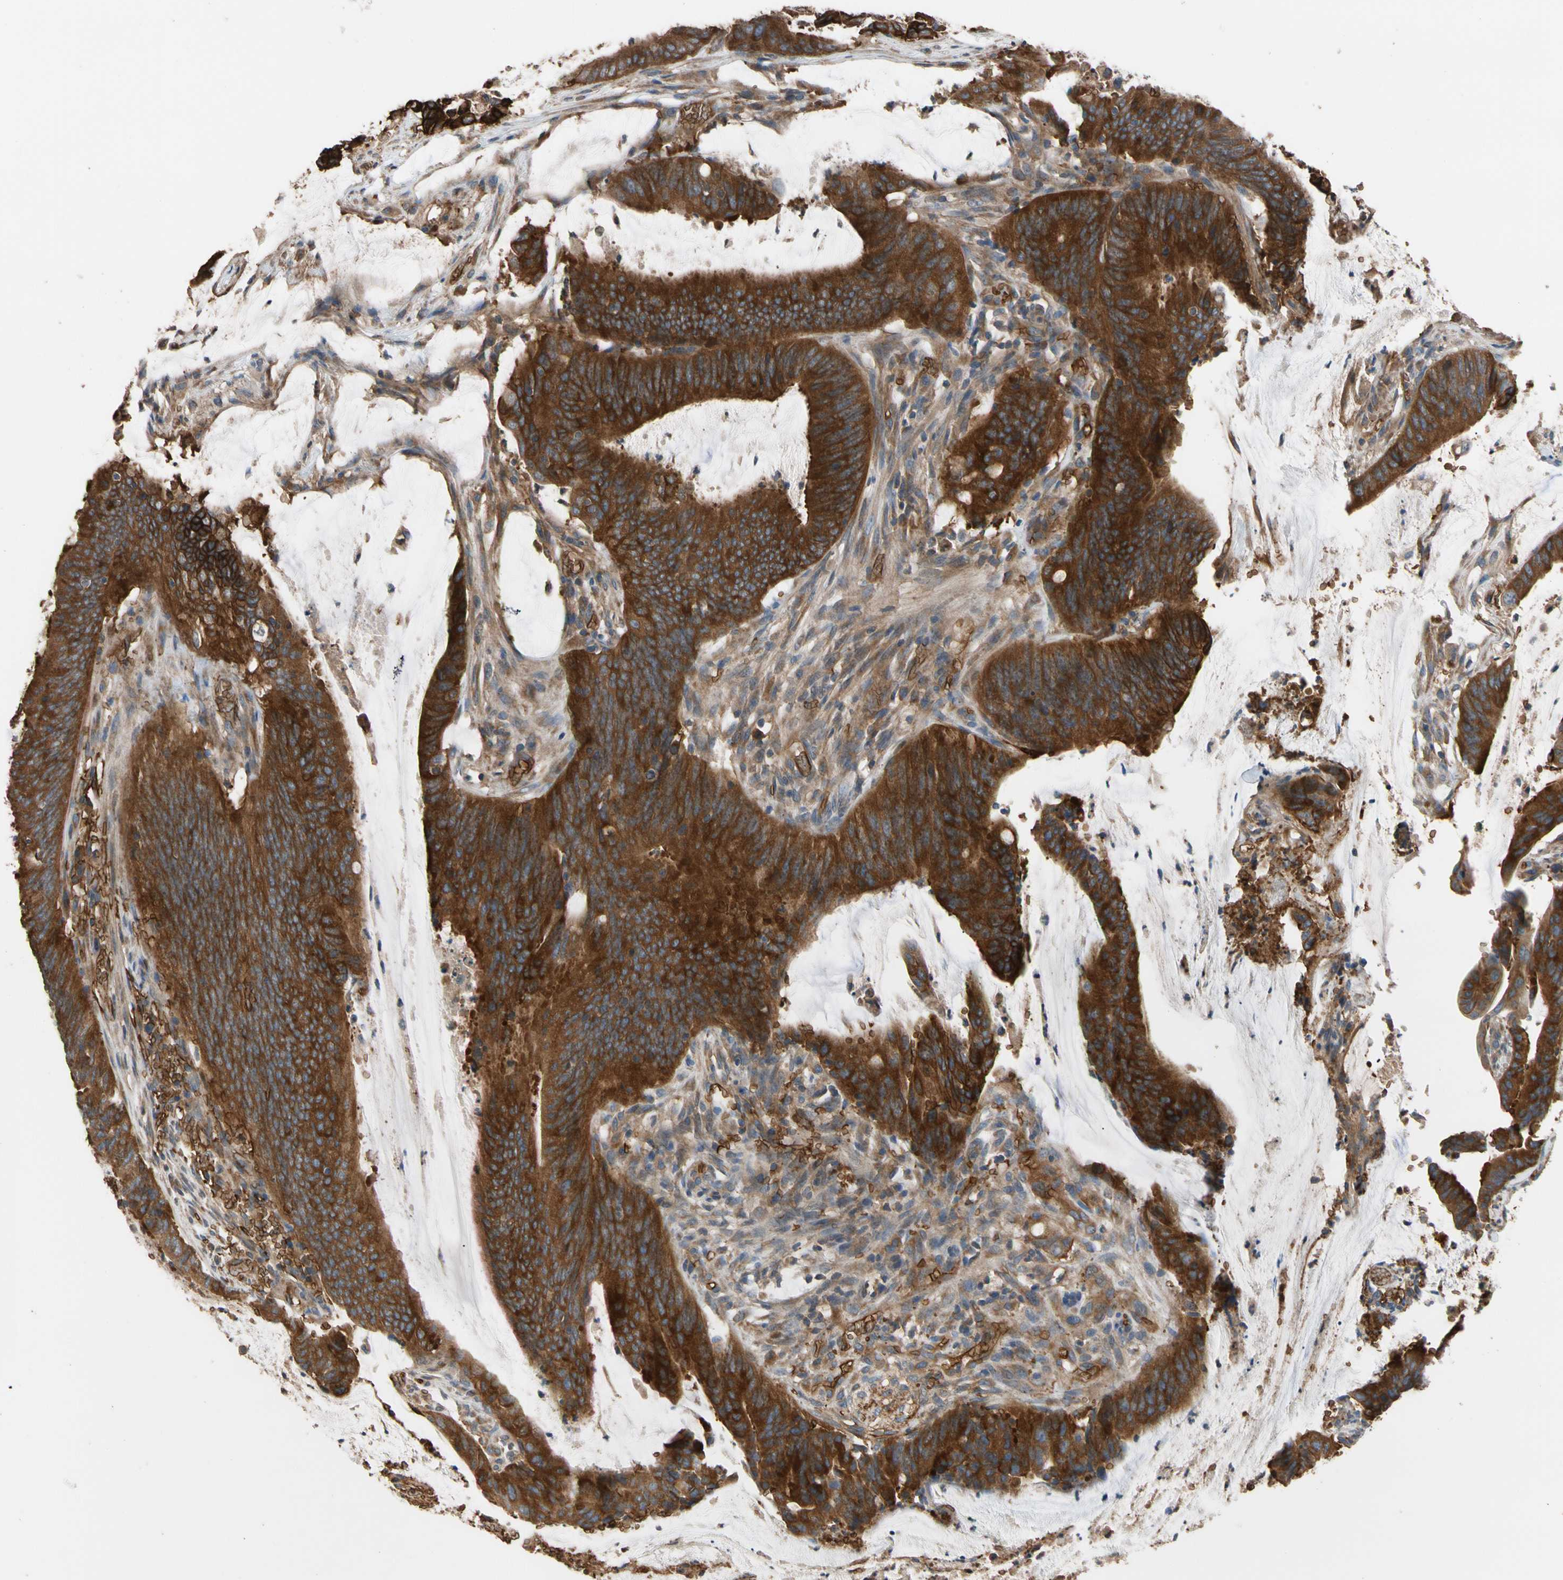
{"staining": {"intensity": "strong", "quantity": ">75%", "location": "cytoplasmic/membranous"}, "tissue": "colorectal cancer", "cell_type": "Tumor cells", "image_type": "cancer", "snomed": [{"axis": "morphology", "description": "Adenocarcinoma, NOS"}, {"axis": "topography", "description": "Rectum"}], "caption": "Immunohistochemical staining of human colorectal adenocarcinoma demonstrates high levels of strong cytoplasmic/membranous expression in approximately >75% of tumor cells. The staining was performed using DAB (3,3'-diaminobenzidine), with brown indicating positive protein expression. Nuclei are stained blue with hematoxylin.", "gene": "RIOK2", "patient": {"sex": "female", "age": 66}}